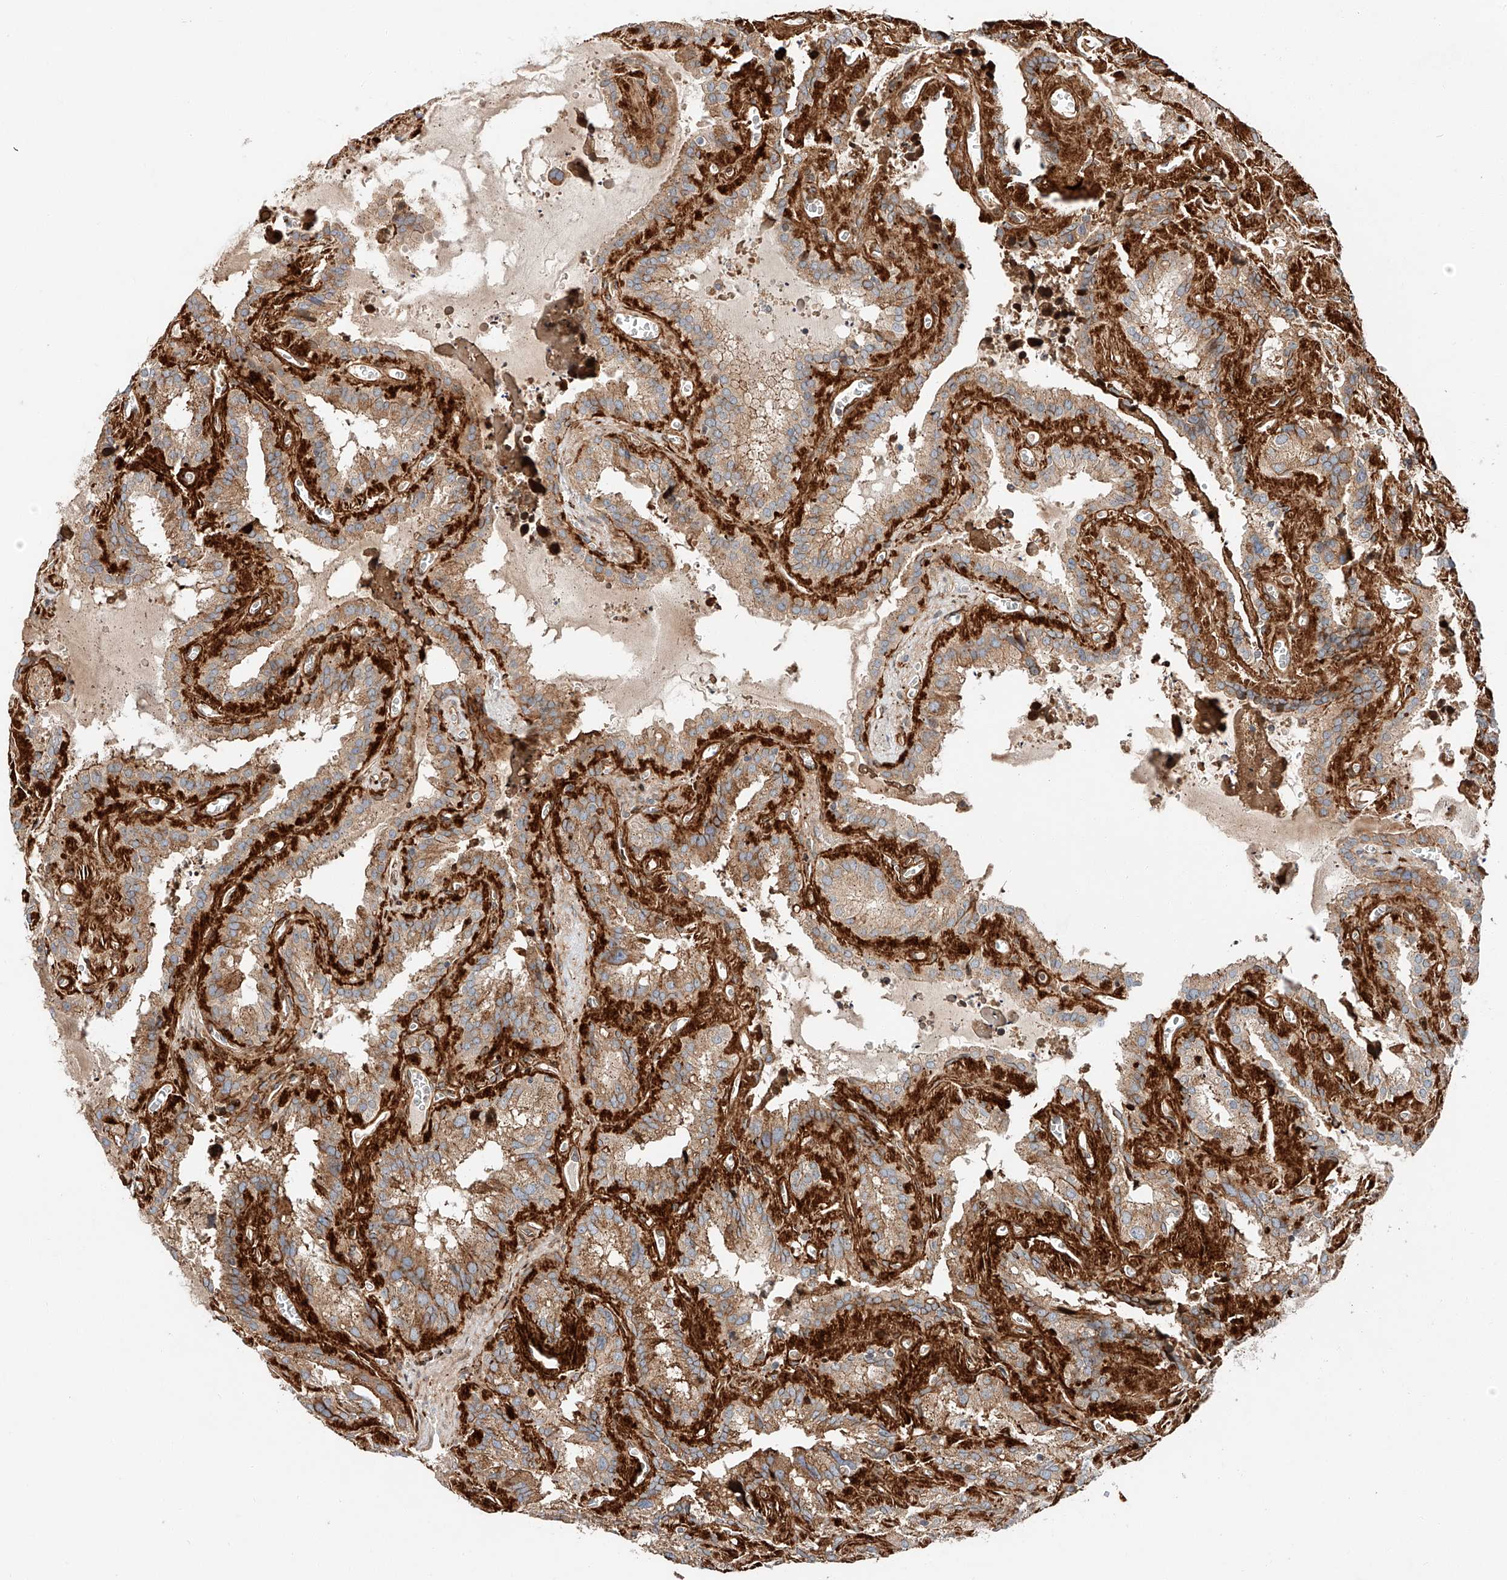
{"staining": {"intensity": "moderate", "quantity": ">75%", "location": "cytoplasmic/membranous"}, "tissue": "seminal vesicle", "cell_type": "Glandular cells", "image_type": "normal", "snomed": [{"axis": "morphology", "description": "Normal tissue, NOS"}, {"axis": "topography", "description": "Prostate"}, {"axis": "topography", "description": "Seminal veicle"}], "caption": "Glandular cells reveal medium levels of moderate cytoplasmic/membranous staining in approximately >75% of cells in benign seminal vesicle.", "gene": "MINDY4", "patient": {"sex": "male", "age": 59}}